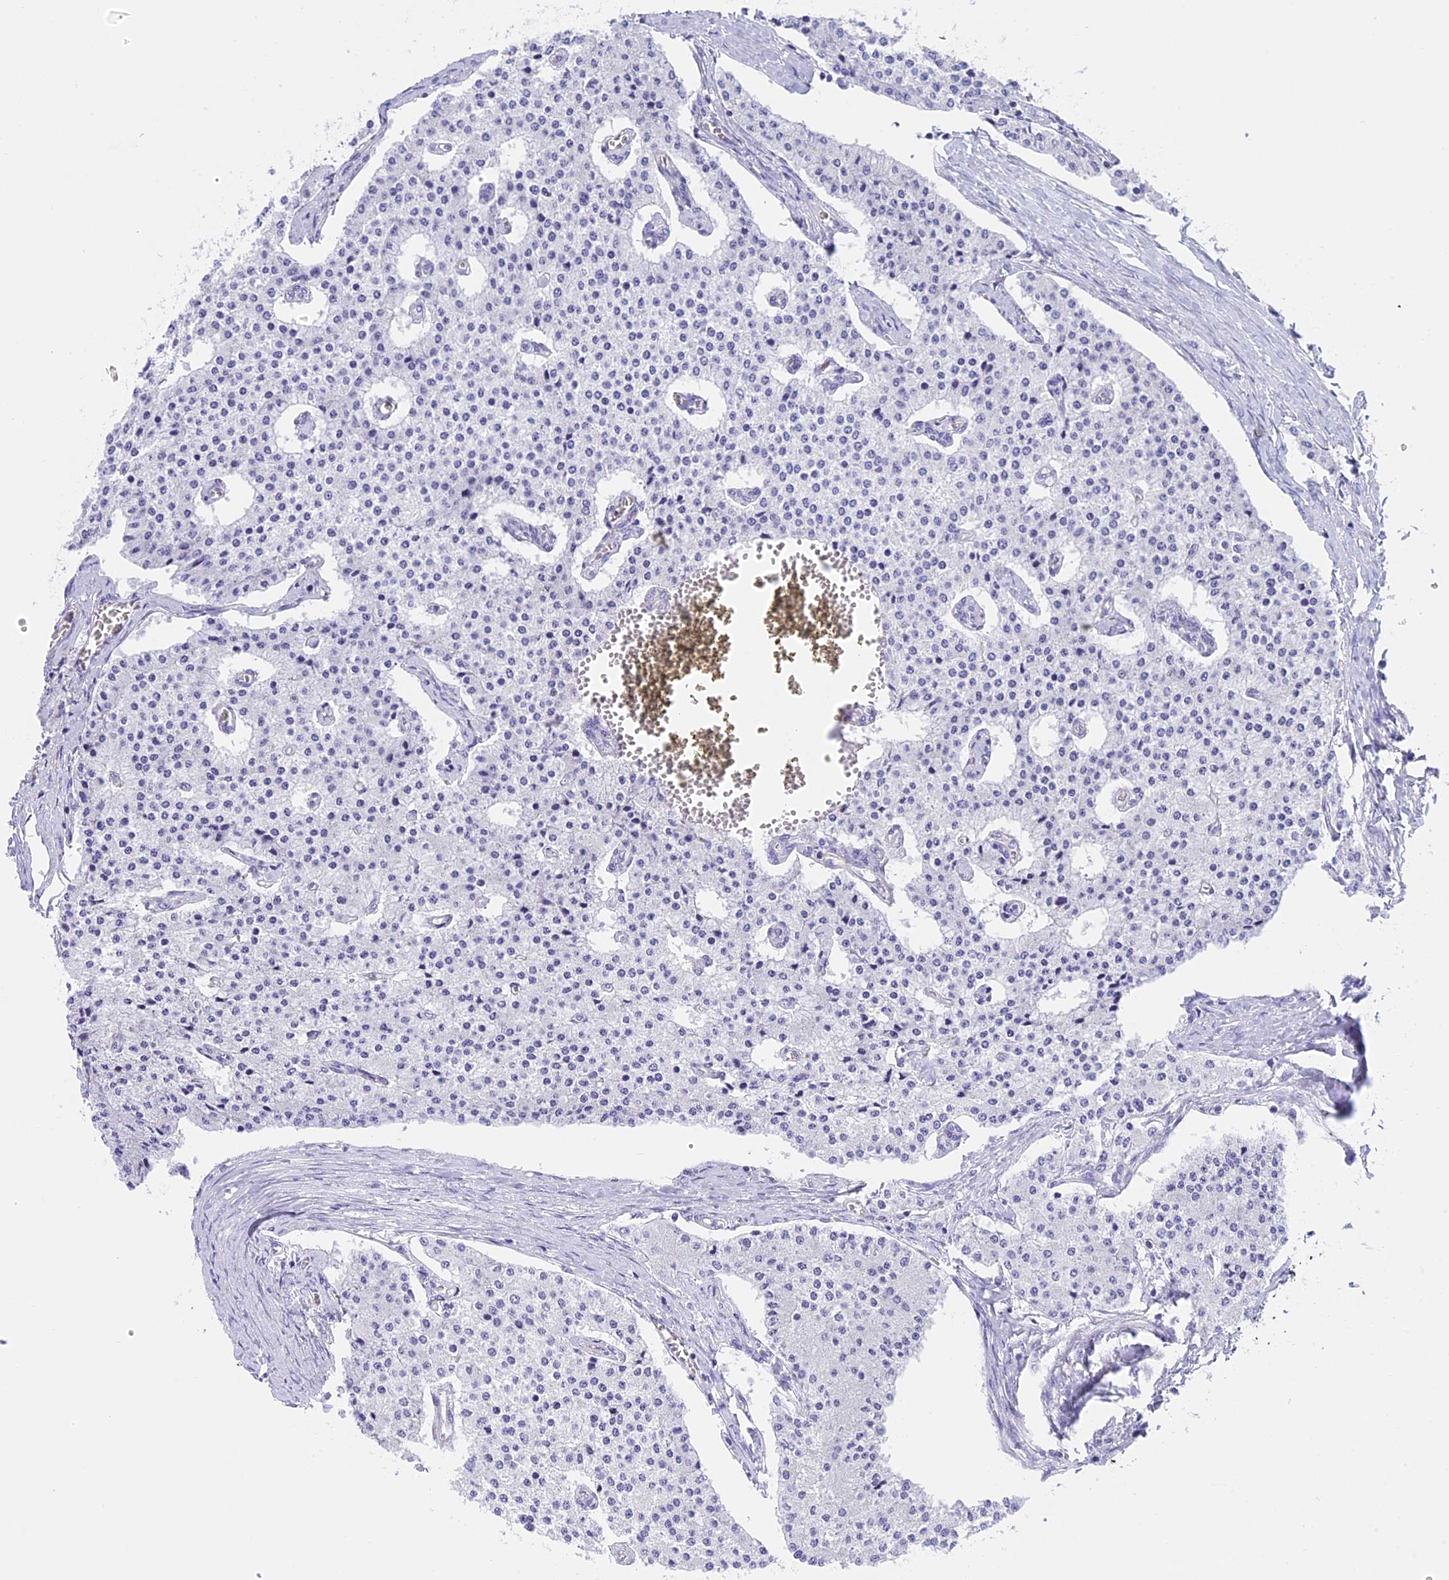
{"staining": {"intensity": "negative", "quantity": "none", "location": "none"}, "tissue": "carcinoid", "cell_type": "Tumor cells", "image_type": "cancer", "snomed": [{"axis": "morphology", "description": "Carcinoid, malignant, NOS"}, {"axis": "topography", "description": "Colon"}], "caption": "High power microscopy histopathology image of an immunohistochemistry micrograph of carcinoid, revealing no significant staining in tumor cells. (Stains: DAB immunohistochemistry with hematoxylin counter stain, Microscopy: brightfield microscopy at high magnification).", "gene": "TACSTD2", "patient": {"sex": "female", "age": 52}}